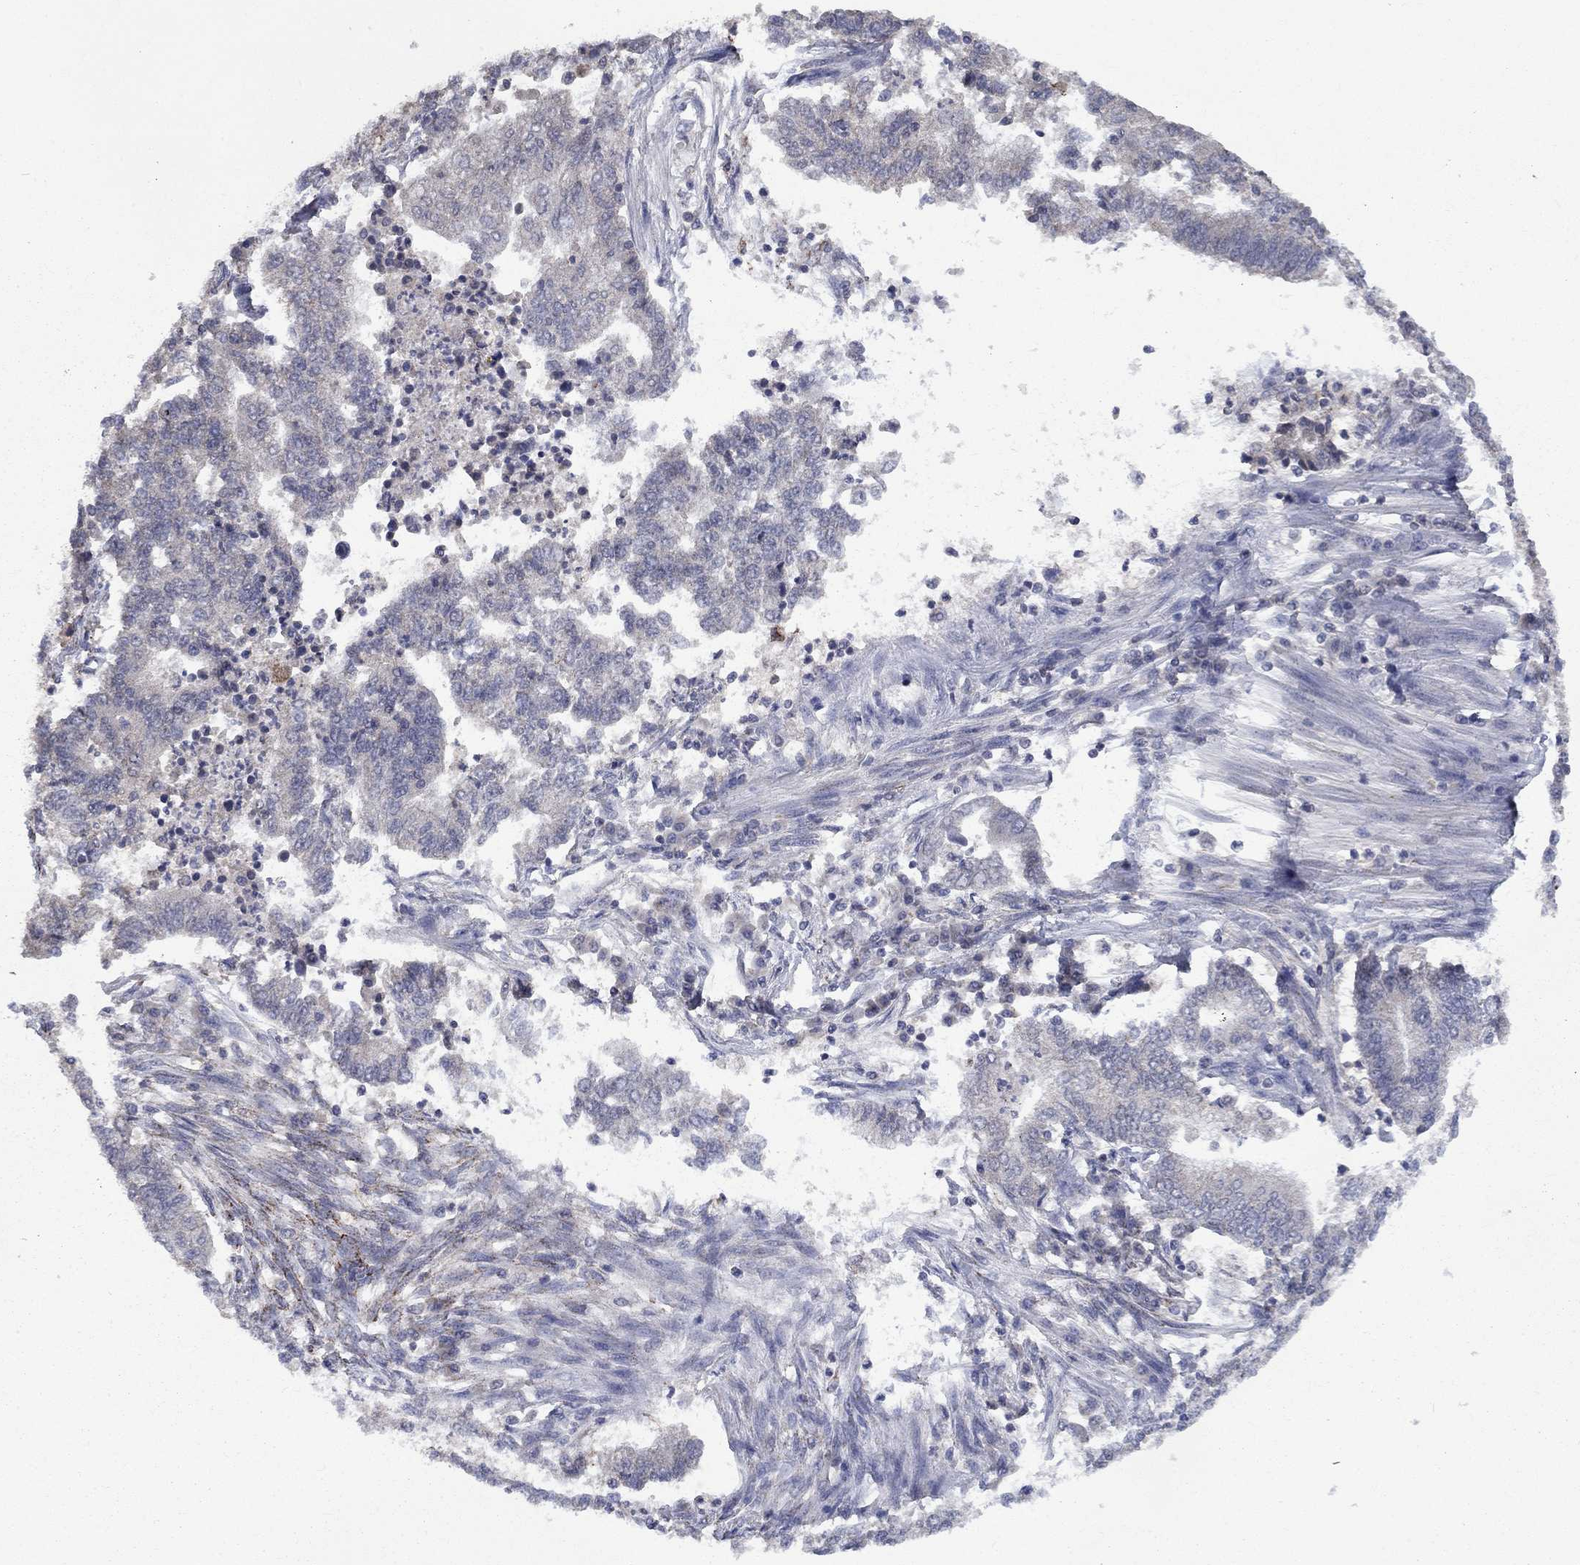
{"staining": {"intensity": "negative", "quantity": "none", "location": "none"}, "tissue": "endometrial cancer", "cell_type": "Tumor cells", "image_type": "cancer", "snomed": [{"axis": "morphology", "description": "Adenocarcinoma, NOS"}, {"axis": "topography", "description": "Uterus"}, {"axis": "topography", "description": "Endometrium"}], "caption": "Protein analysis of endometrial cancer (adenocarcinoma) exhibits no significant positivity in tumor cells.", "gene": "SPATA33", "patient": {"sex": "female", "age": 54}}